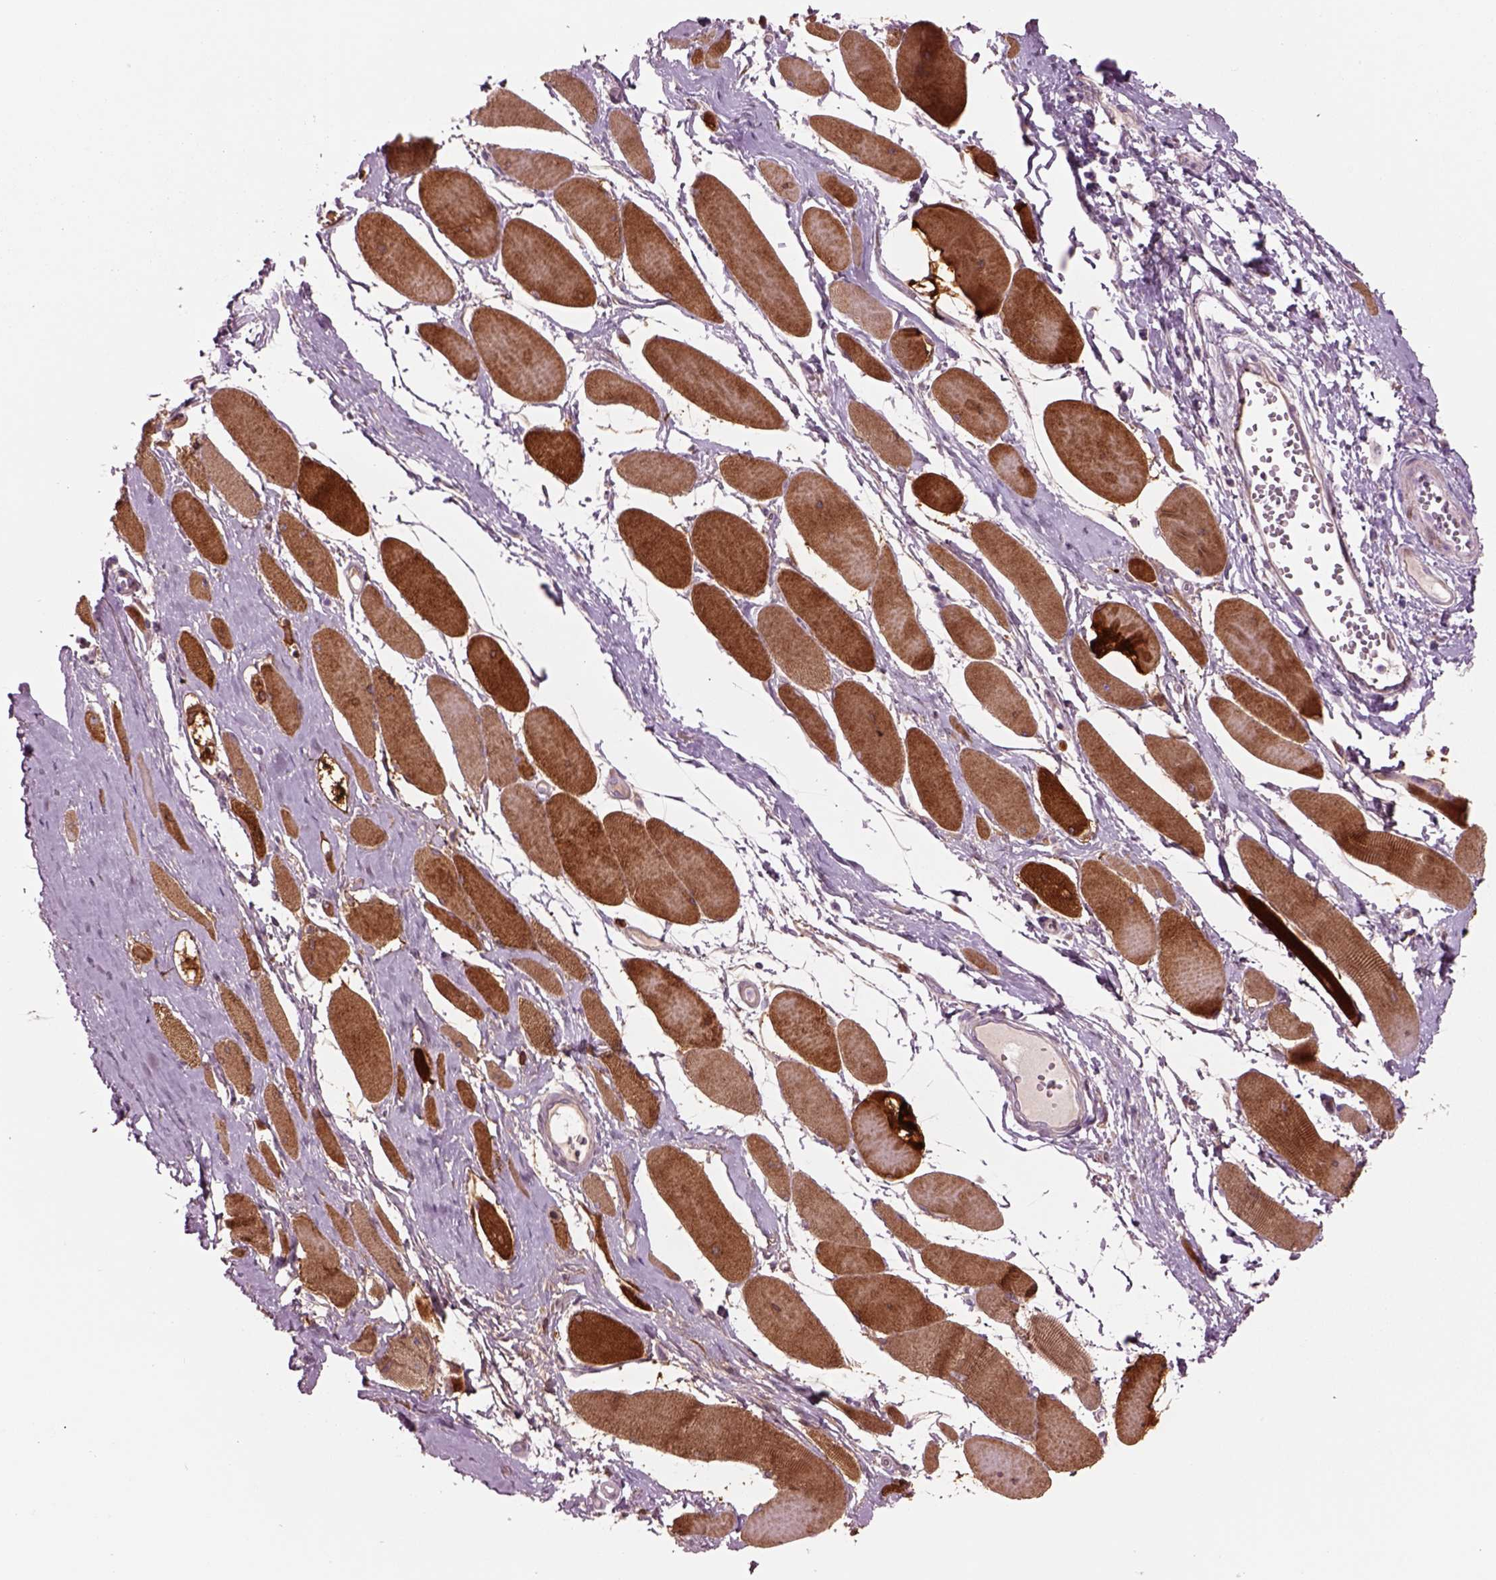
{"staining": {"intensity": "strong", "quantity": ">75%", "location": "cytoplasmic/membranous"}, "tissue": "skeletal muscle", "cell_type": "Myocytes", "image_type": "normal", "snomed": [{"axis": "morphology", "description": "Normal tissue, NOS"}, {"axis": "topography", "description": "Skeletal muscle"}], "caption": "This micrograph exhibits immunohistochemistry staining of unremarkable skeletal muscle, with high strong cytoplasmic/membranous staining in approximately >75% of myocytes.", "gene": "PLPP7", "patient": {"sex": "female", "age": 75}}